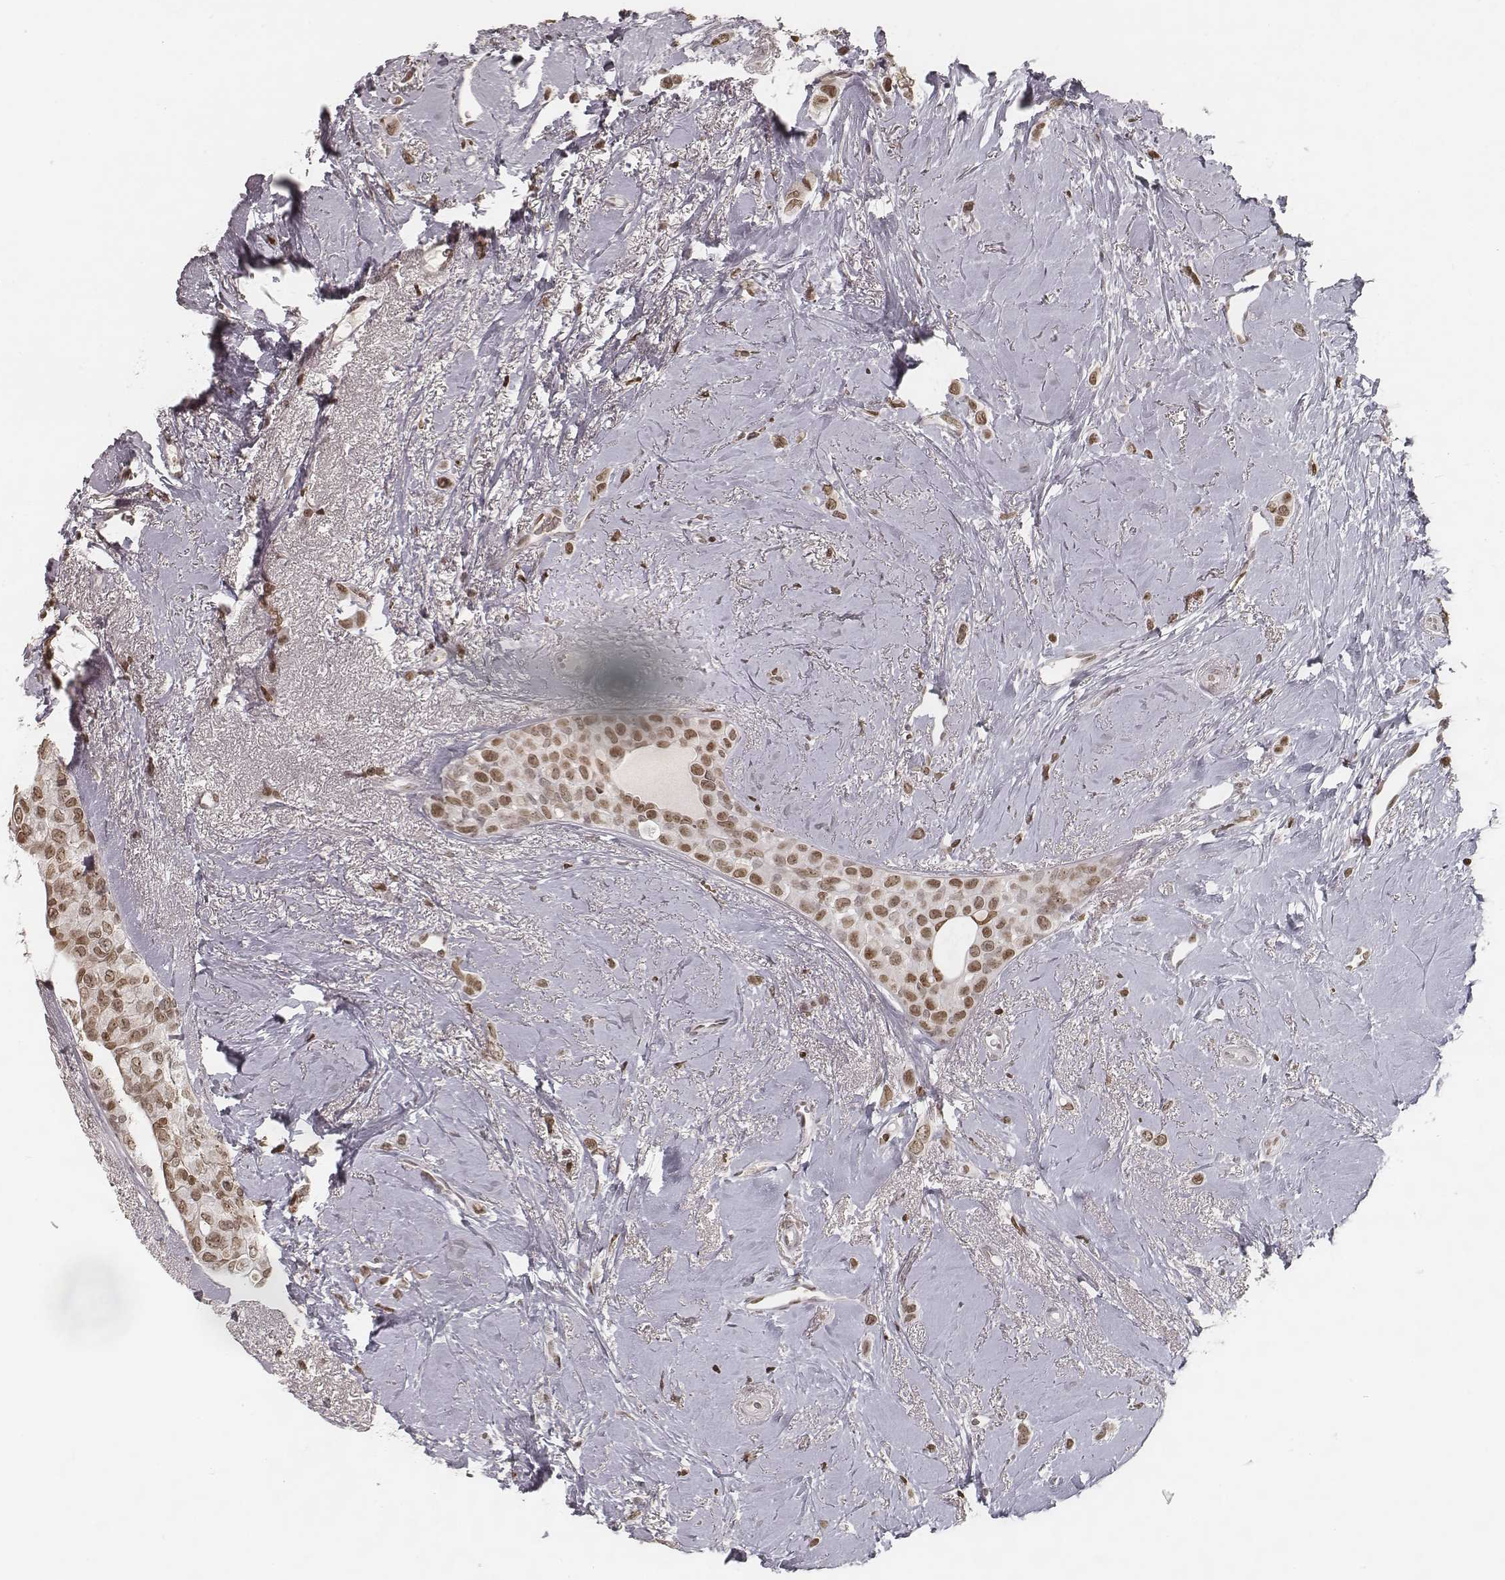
{"staining": {"intensity": "moderate", "quantity": ">75%", "location": "nuclear"}, "tissue": "breast cancer", "cell_type": "Tumor cells", "image_type": "cancer", "snomed": [{"axis": "morphology", "description": "Lobular carcinoma"}, {"axis": "topography", "description": "Breast"}], "caption": "Protein expression analysis of human breast cancer reveals moderate nuclear staining in approximately >75% of tumor cells.", "gene": "HMGA2", "patient": {"sex": "female", "age": 66}}